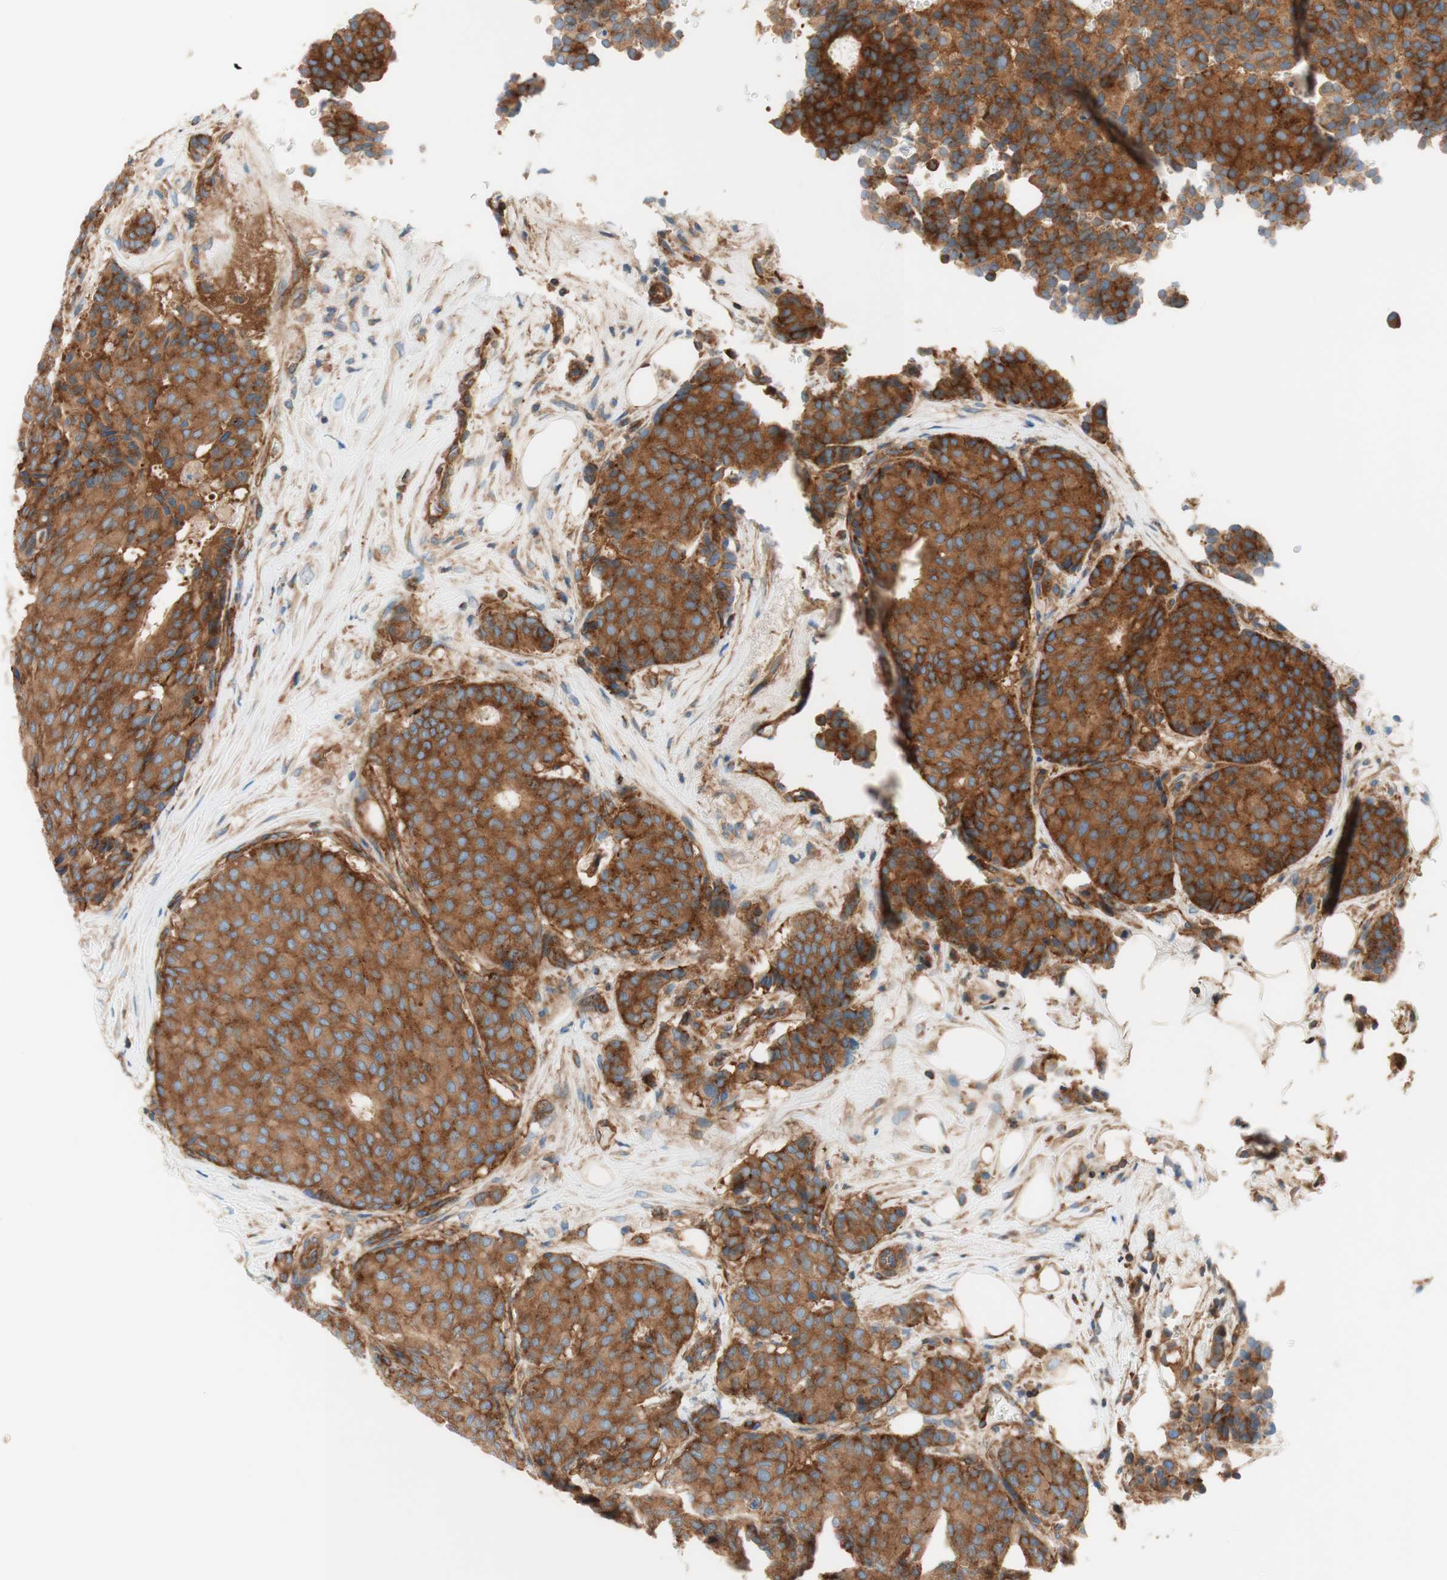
{"staining": {"intensity": "strong", "quantity": ">75%", "location": "cytoplasmic/membranous"}, "tissue": "breast cancer", "cell_type": "Tumor cells", "image_type": "cancer", "snomed": [{"axis": "morphology", "description": "Duct carcinoma"}, {"axis": "topography", "description": "Breast"}], "caption": "This image displays immunohistochemistry (IHC) staining of human intraductal carcinoma (breast), with high strong cytoplasmic/membranous positivity in approximately >75% of tumor cells.", "gene": "VPS26A", "patient": {"sex": "female", "age": 75}}